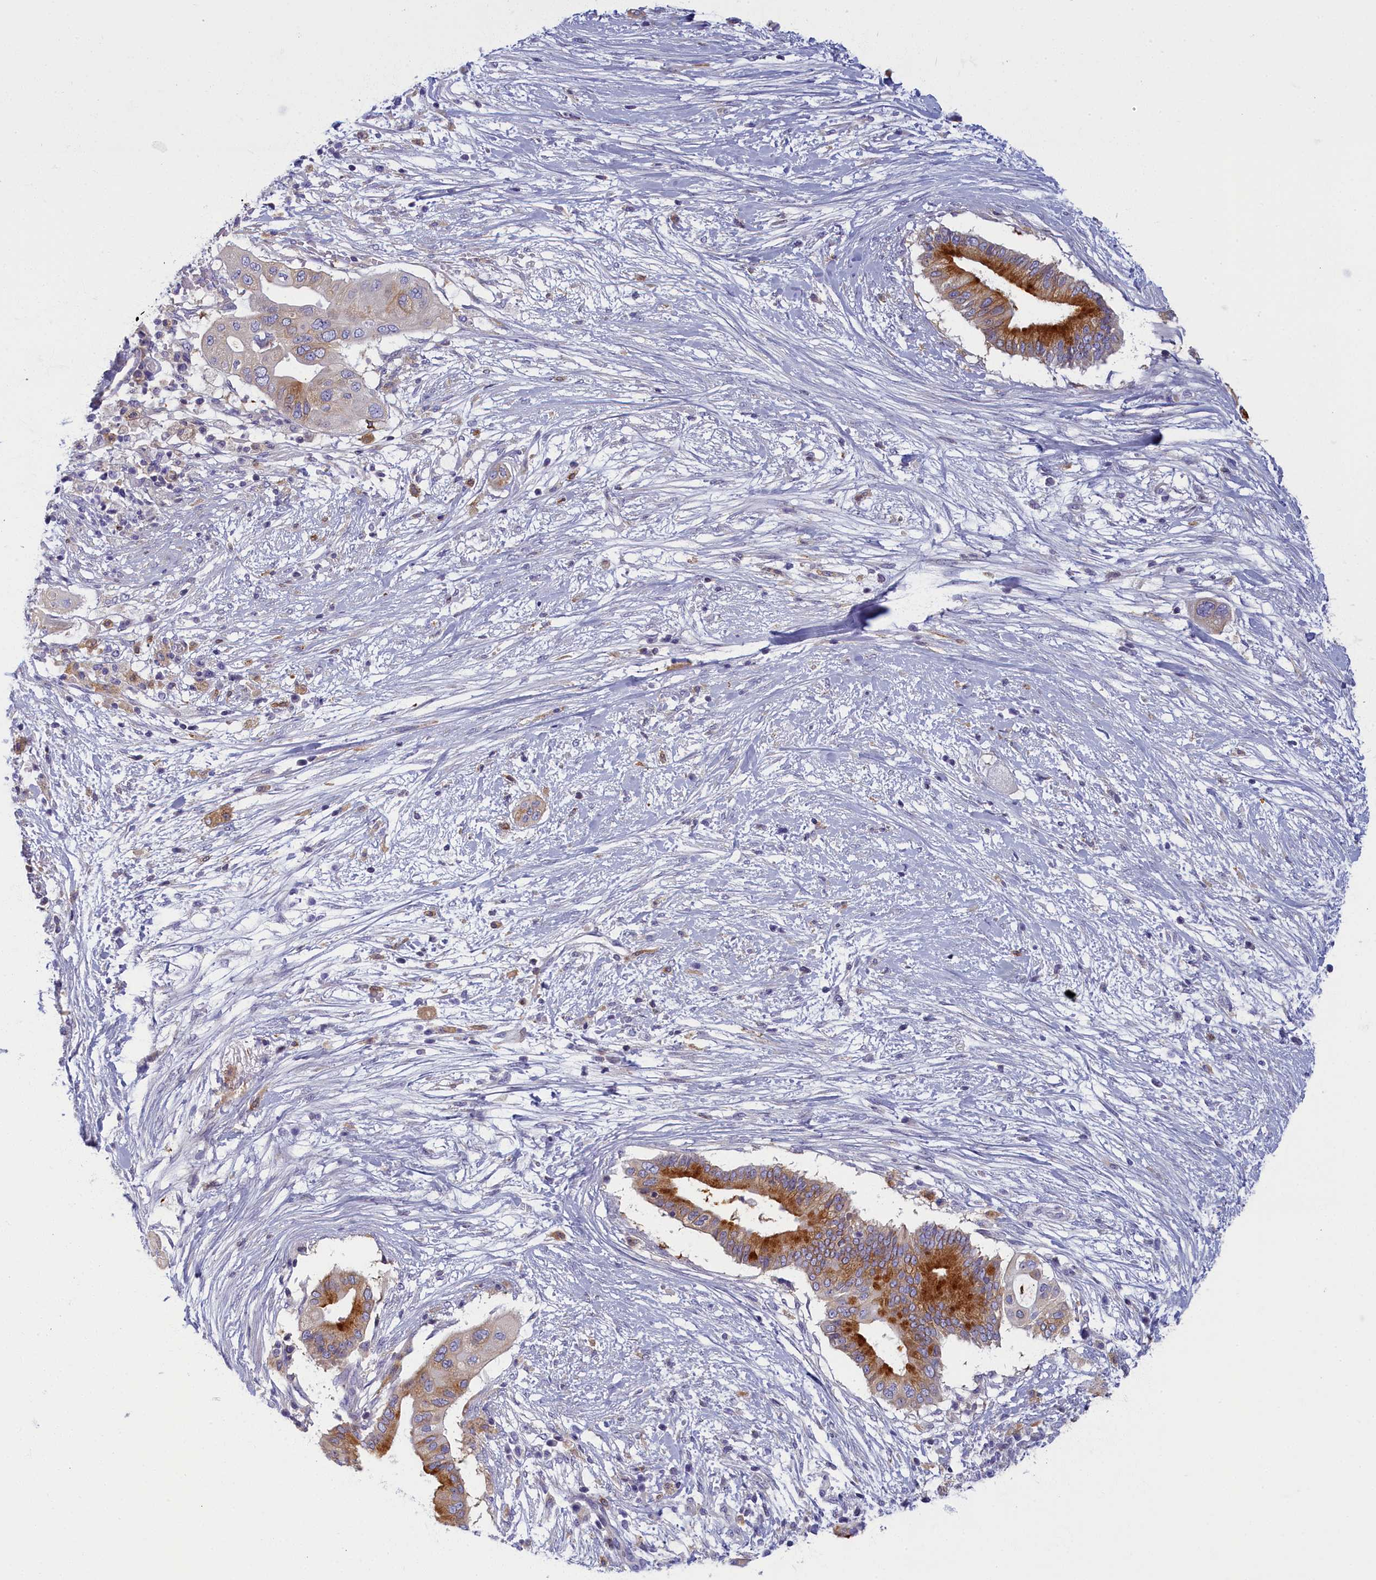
{"staining": {"intensity": "strong", "quantity": "25%-75%", "location": "cytoplasmic/membranous"}, "tissue": "pancreatic cancer", "cell_type": "Tumor cells", "image_type": "cancer", "snomed": [{"axis": "morphology", "description": "Adenocarcinoma, NOS"}, {"axis": "topography", "description": "Pancreas"}], "caption": "About 25%-75% of tumor cells in adenocarcinoma (pancreatic) demonstrate strong cytoplasmic/membranous protein expression as visualized by brown immunohistochemical staining.", "gene": "NOL10", "patient": {"sex": "male", "age": 68}}